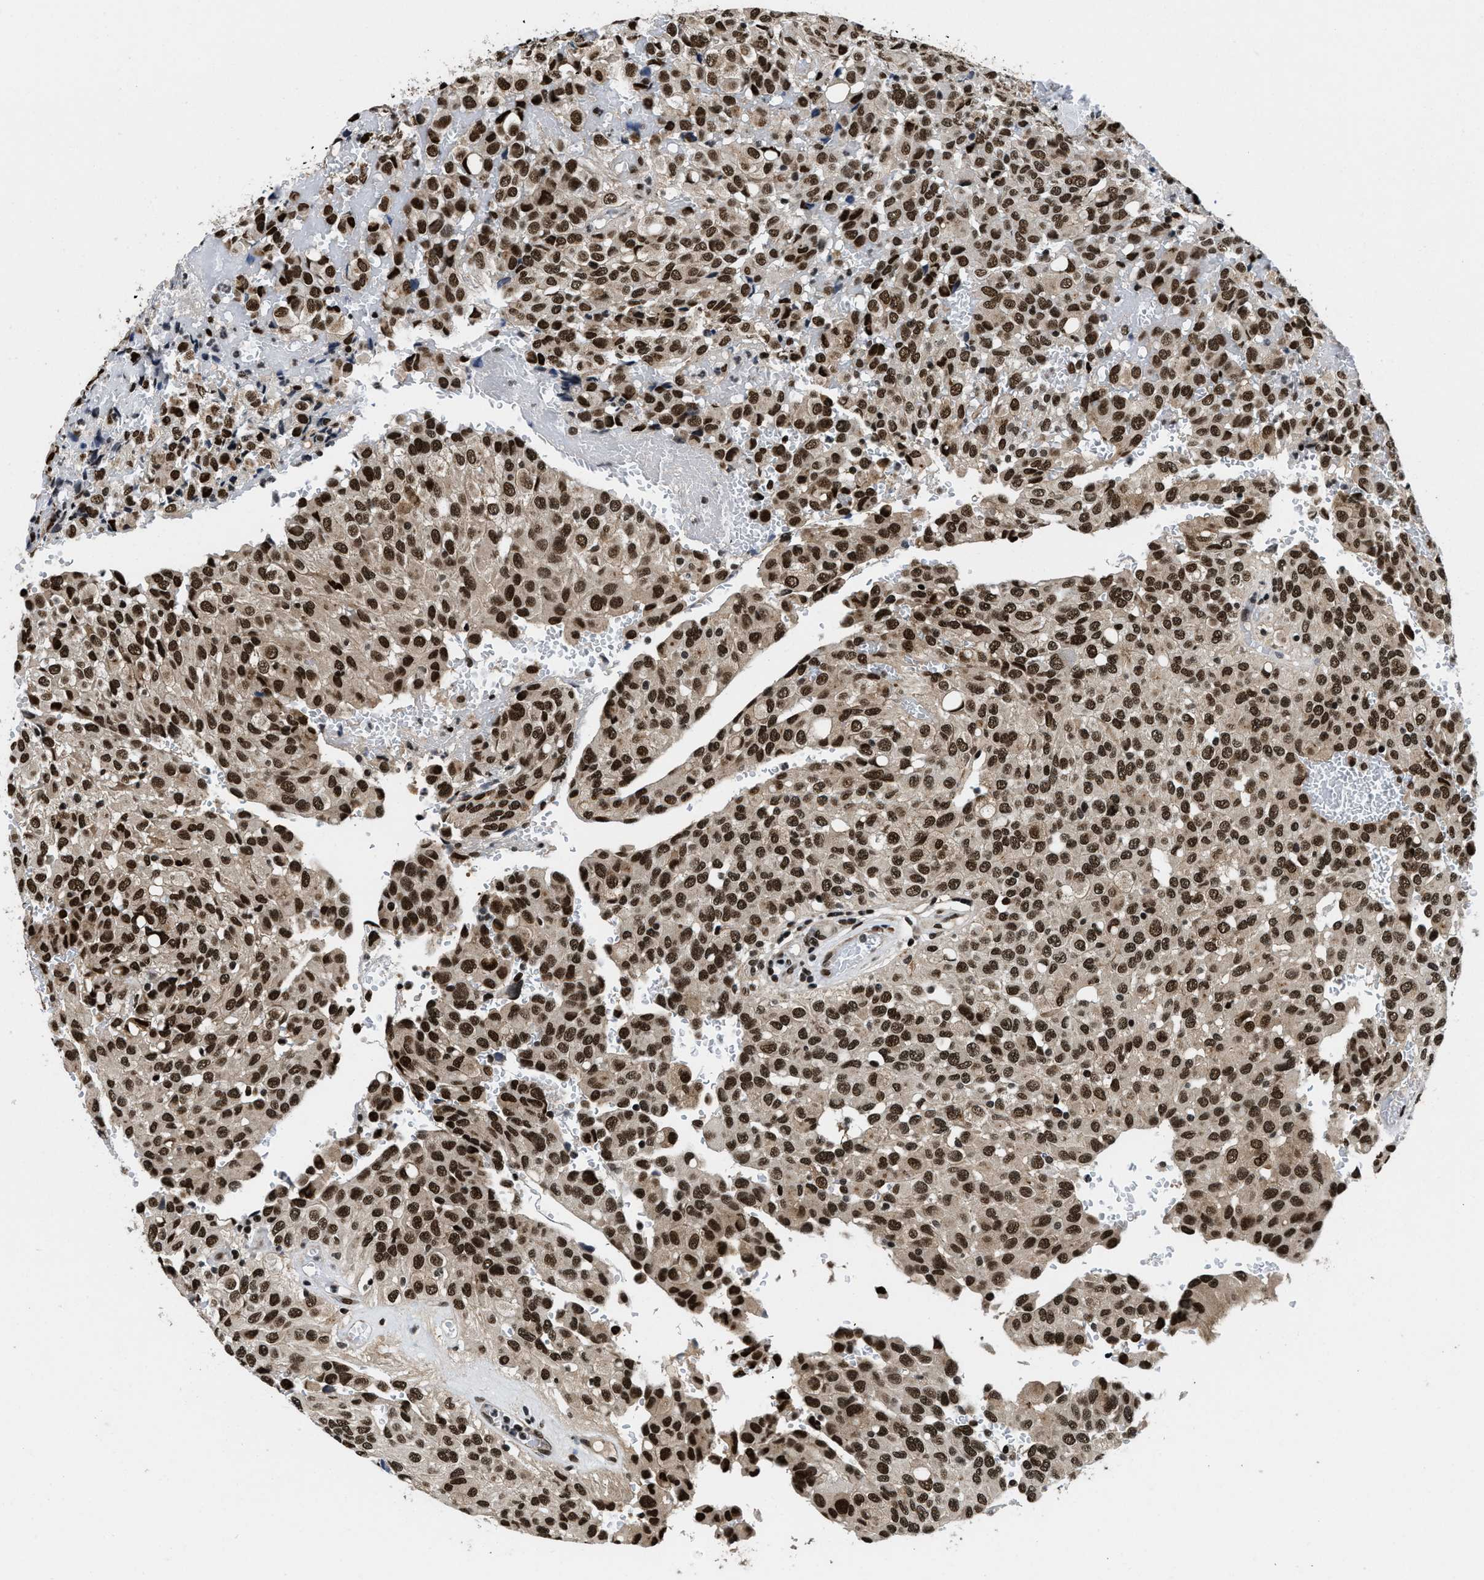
{"staining": {"intensity": "strong", "quantity": ">75%", "location": "nuclear"}, "tissue": "glioma", "cell_type": "Tumor cells", "image_type": "cancer", "snomed": [{"axis": "morphology", "description": "Glioma, malignant, High grade"}, {"axis": "topography", "description": "Brain"}], "caption": "The micrograph reveals staining of malignant glioma (high-grade), revealing strong nuclear protein expression (brown color) within tumor cells.", "gene": "SAFB", "patient": {"sex": "male", "age": 32}}